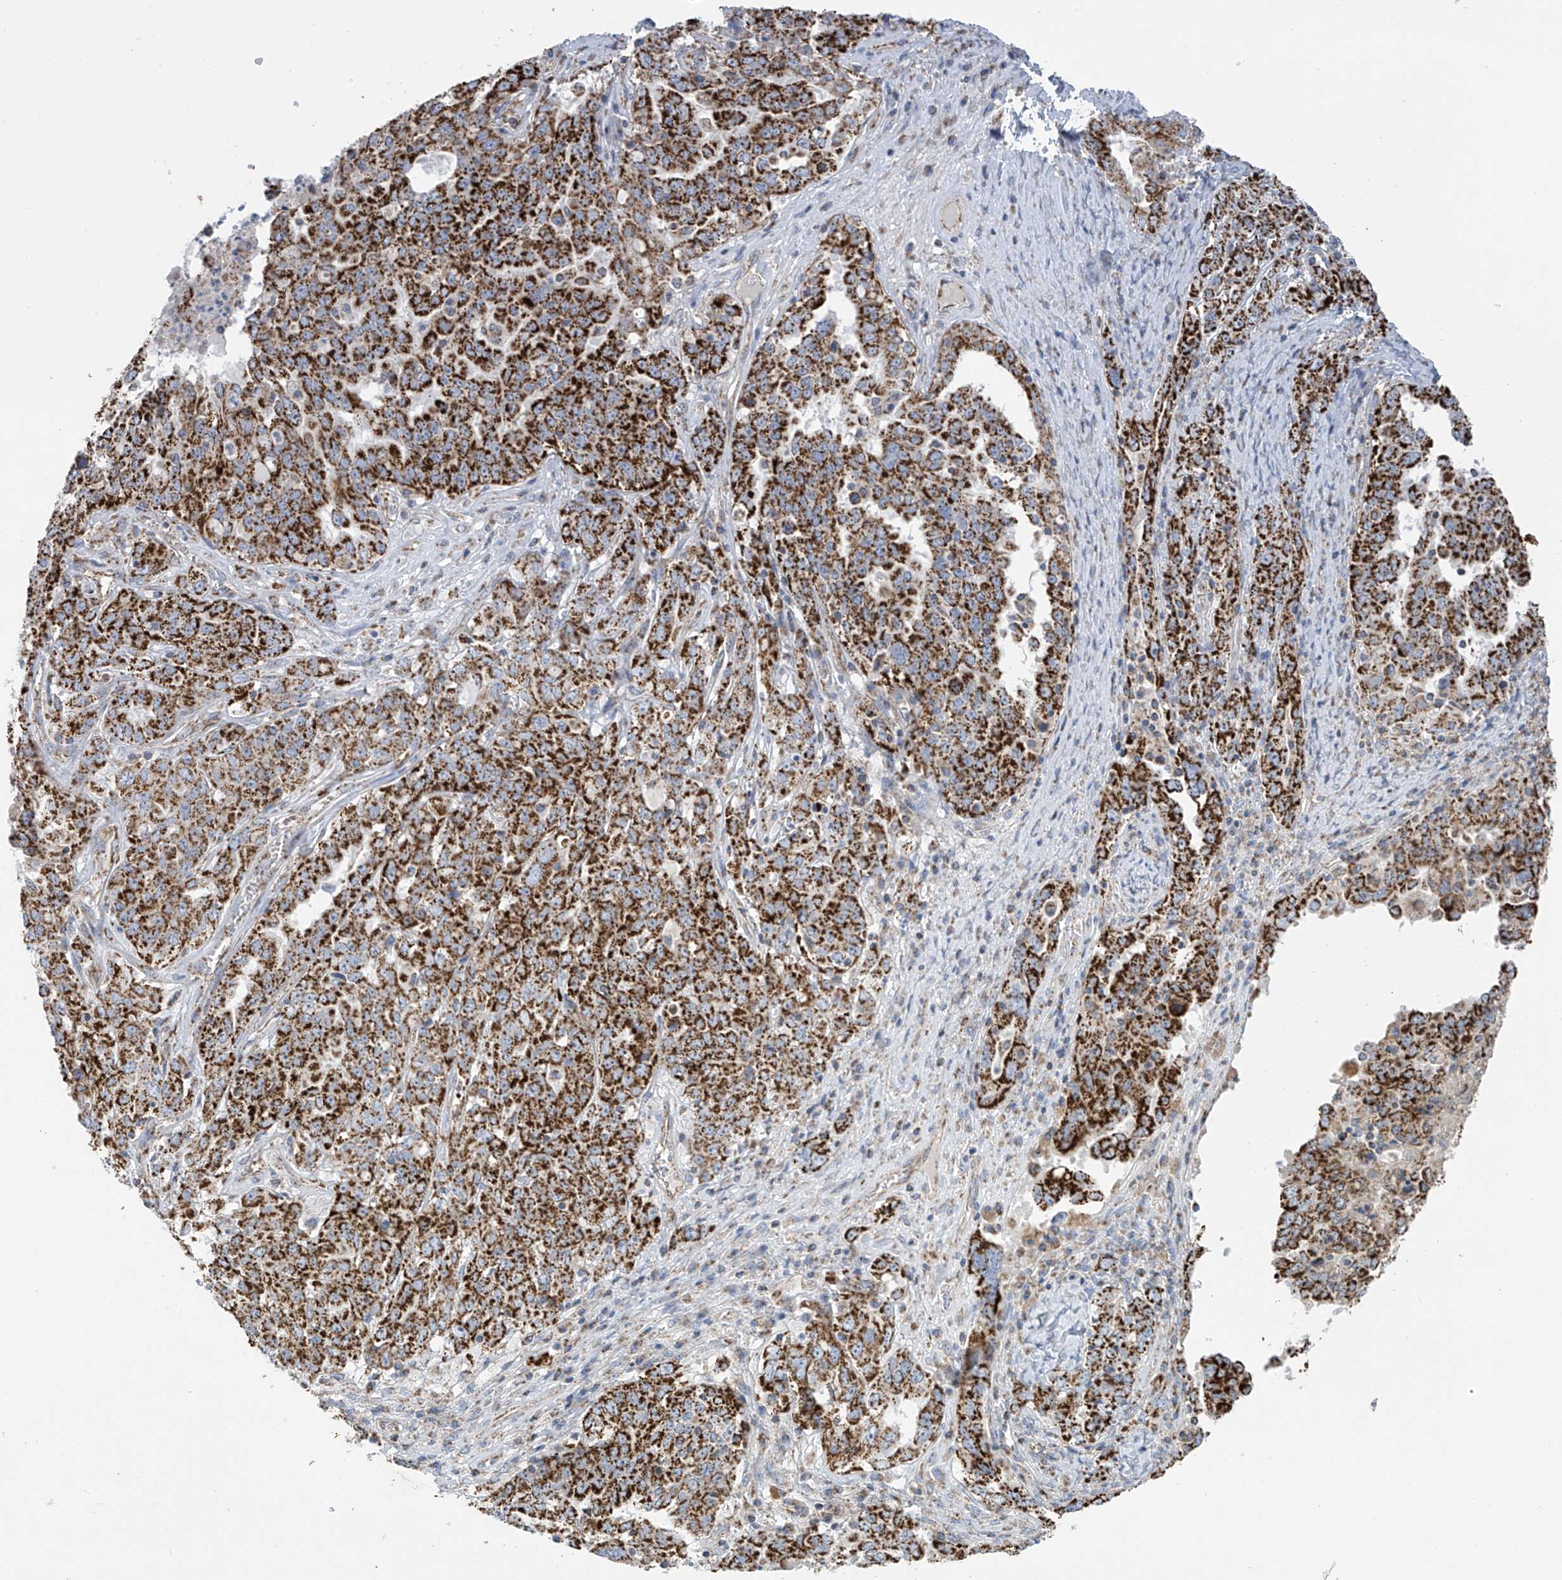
{"staining": {"intensity": "strong", "quantity": ">75%", "location": "cytoplasmic/membranous"}, "tissue": "ovarian cancer", "cell_type": "Tumor cells", "image_type": "cancer", "snomed": [{"axis": "morphology", "description": "Carcinoma, endometroid"}, {"axis": "topography", "description": "Ovary"}], "caption": "Human ovarian endometroid carcinoma stained with a protein marker displays strong staining in tumor cells.", "gene": "PNPT1", "patient": {"sex": "female", "age": 62}}